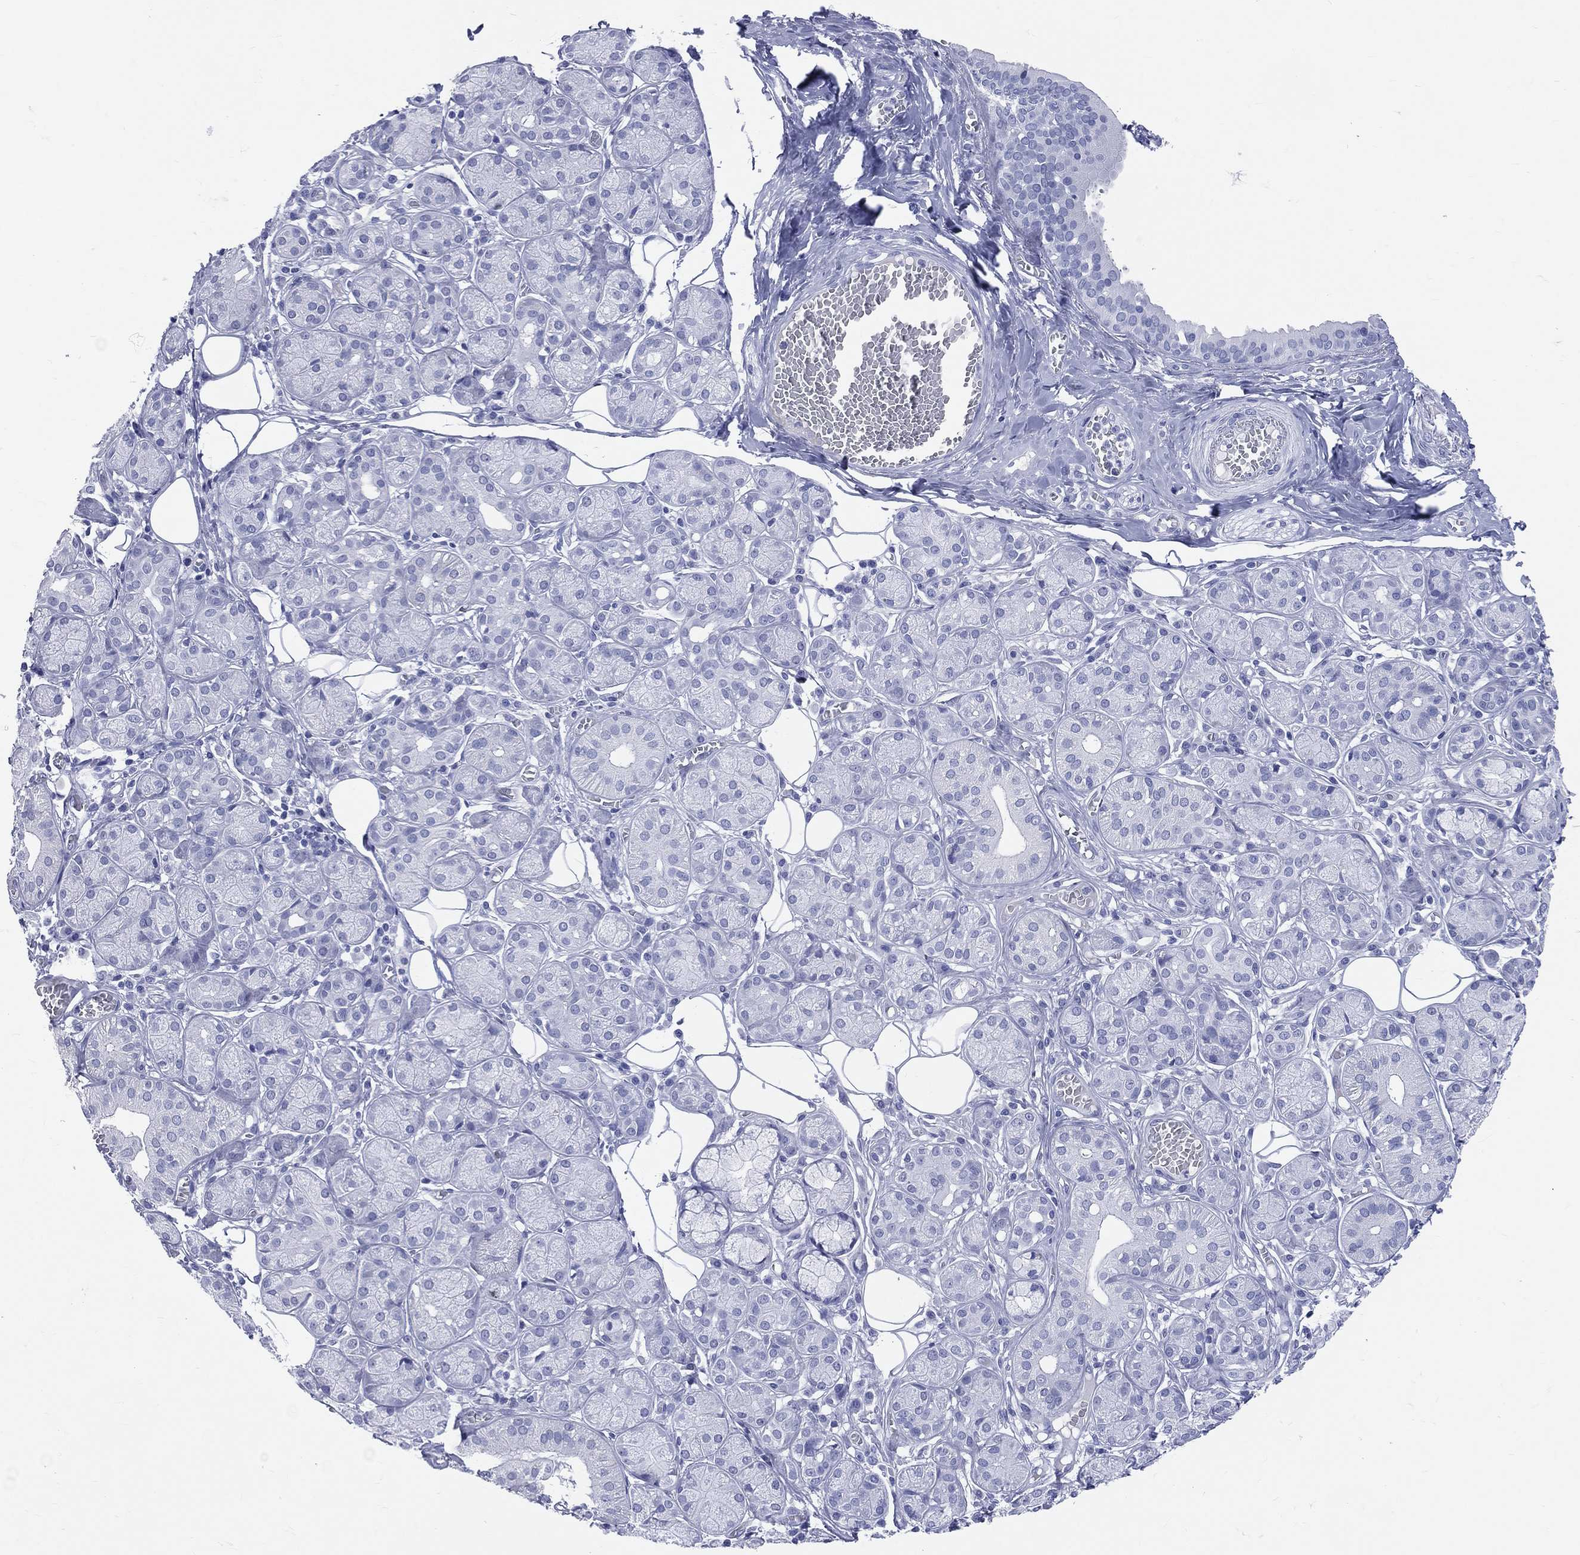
{"staining": {"intensity": "negative", "quantity": "none", "location": "none"}, "tissue": "salivary gland", "cell_type": "Glandular cells", "image_type": "normal", "snomed": [{"axis": "morphology", "description": "Normal tissue, NOS"}, {"axis": "topography", "description": "Salivary gland"}], "caption": "Histopathology image shows no protein staining in glandular cells of benign salivary gland. The staining is performed using DAB (3,3'-diaminobenzidine) brown chromogen with nuclei counter-stained in using hematoxylin.", "gene": "CYLC1", "patient": {"sex": "male", "age": 71}}